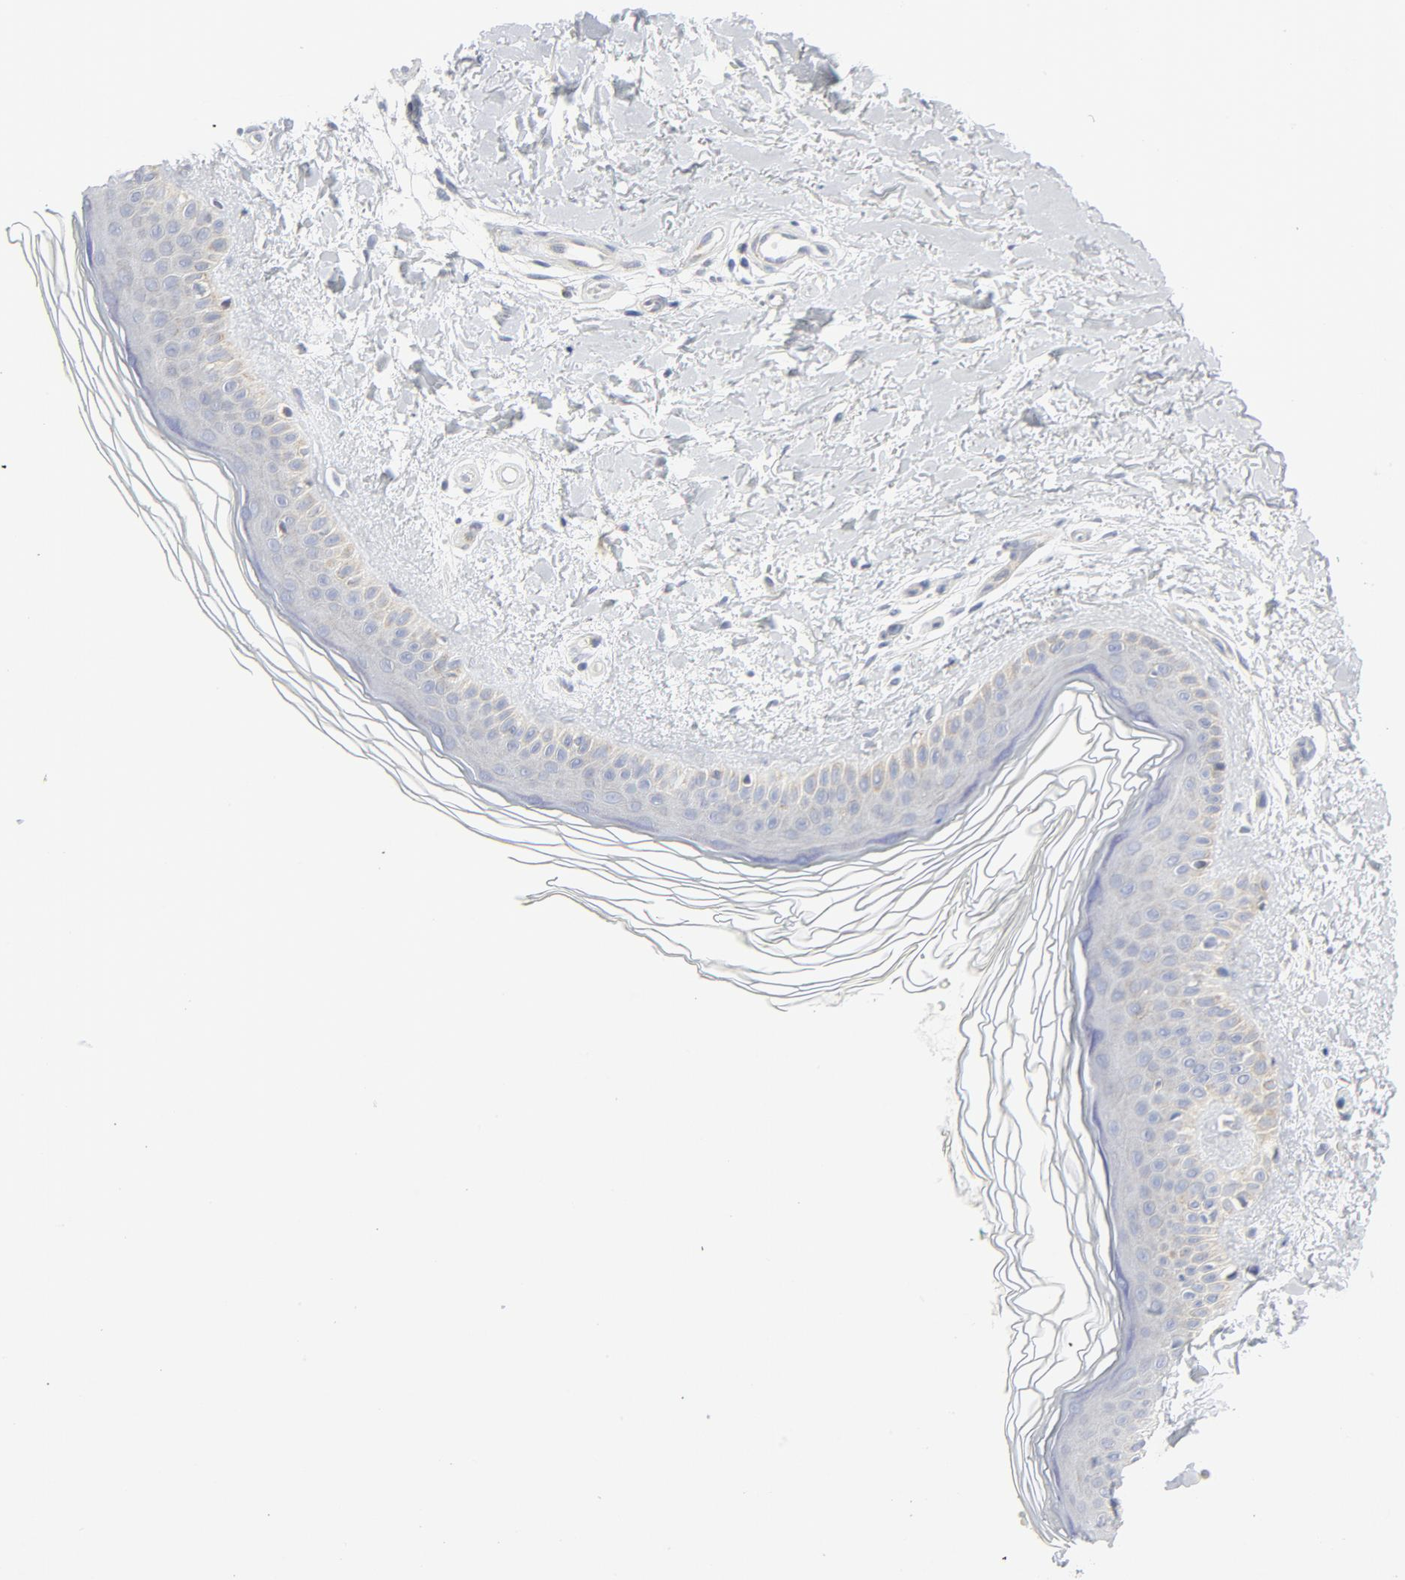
{"staining": {"intensity": "negative", "quantity": "none", "location": "none"}, "tissue": "skin", "cell_type": "Fibroblasts", "image_type": "normal", "snomed": [{"axis": "morphology", "description": "Normal tissue, NOS"}, {"axis": "topography", "description": "Skin"}], "caption": "DAB immunohistochemical staining of unremarkable skin displays no significant staining in fibroblasts.", "gene": "BAD", "patient": {"sex": "female", "age": 19}}